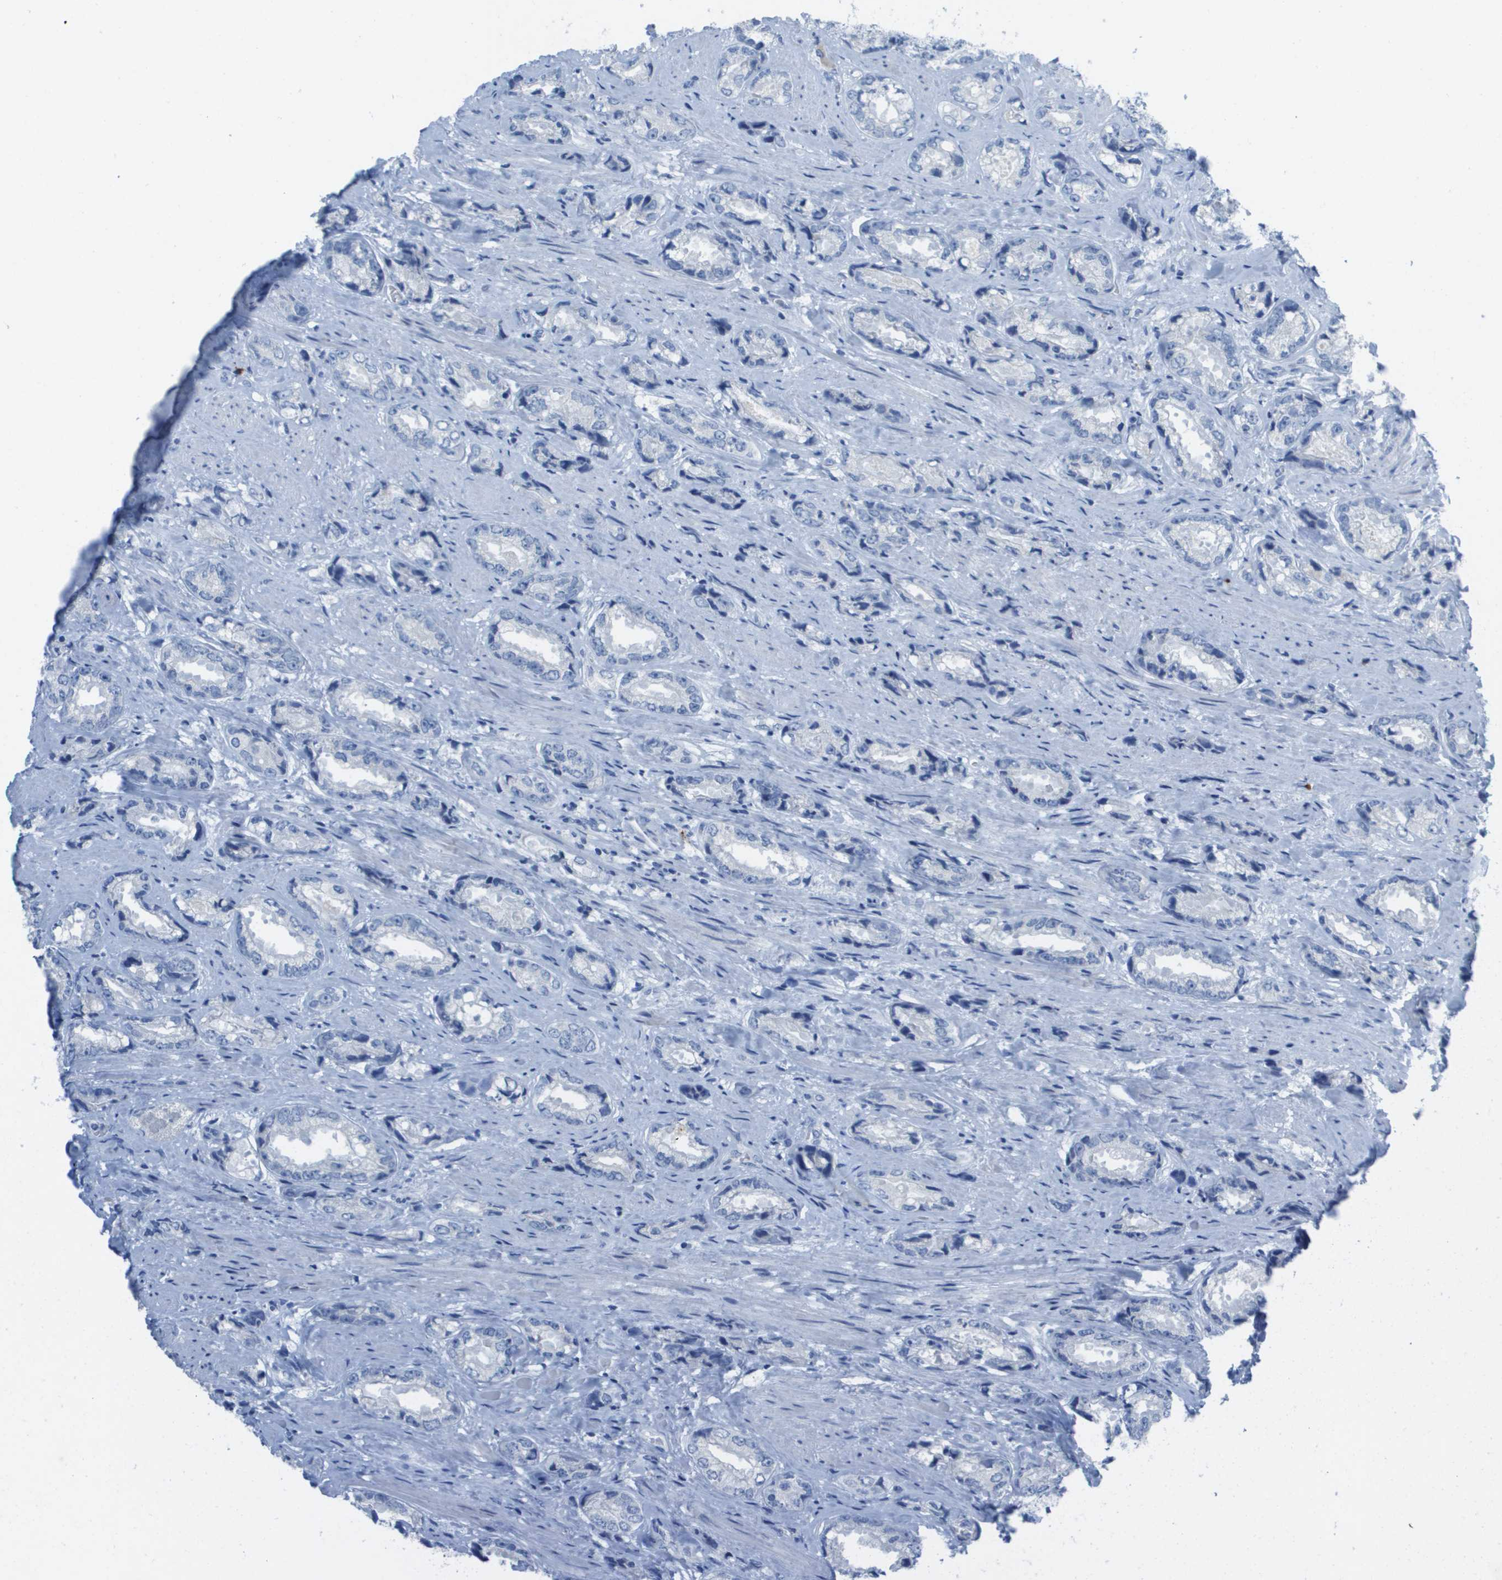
{"staining": {"intensity": "negative", "quantity": "none", "location": "none"}, "tissue": "prostate cancer", "cell_type": "Tumor cells", "image_type": "cancer", "snomed": [{"axis": "morphology", "description": "Adenocarcinoma, High grade"}, {"axis": "topography", "description": "Prostate"}], "caption": "A photomicrograph of prostate cancer stained for a protein demonstrates no brown staining in tumor cells.", "gene": "GPR18", "patient": {"sex": "male", "age": 61}}